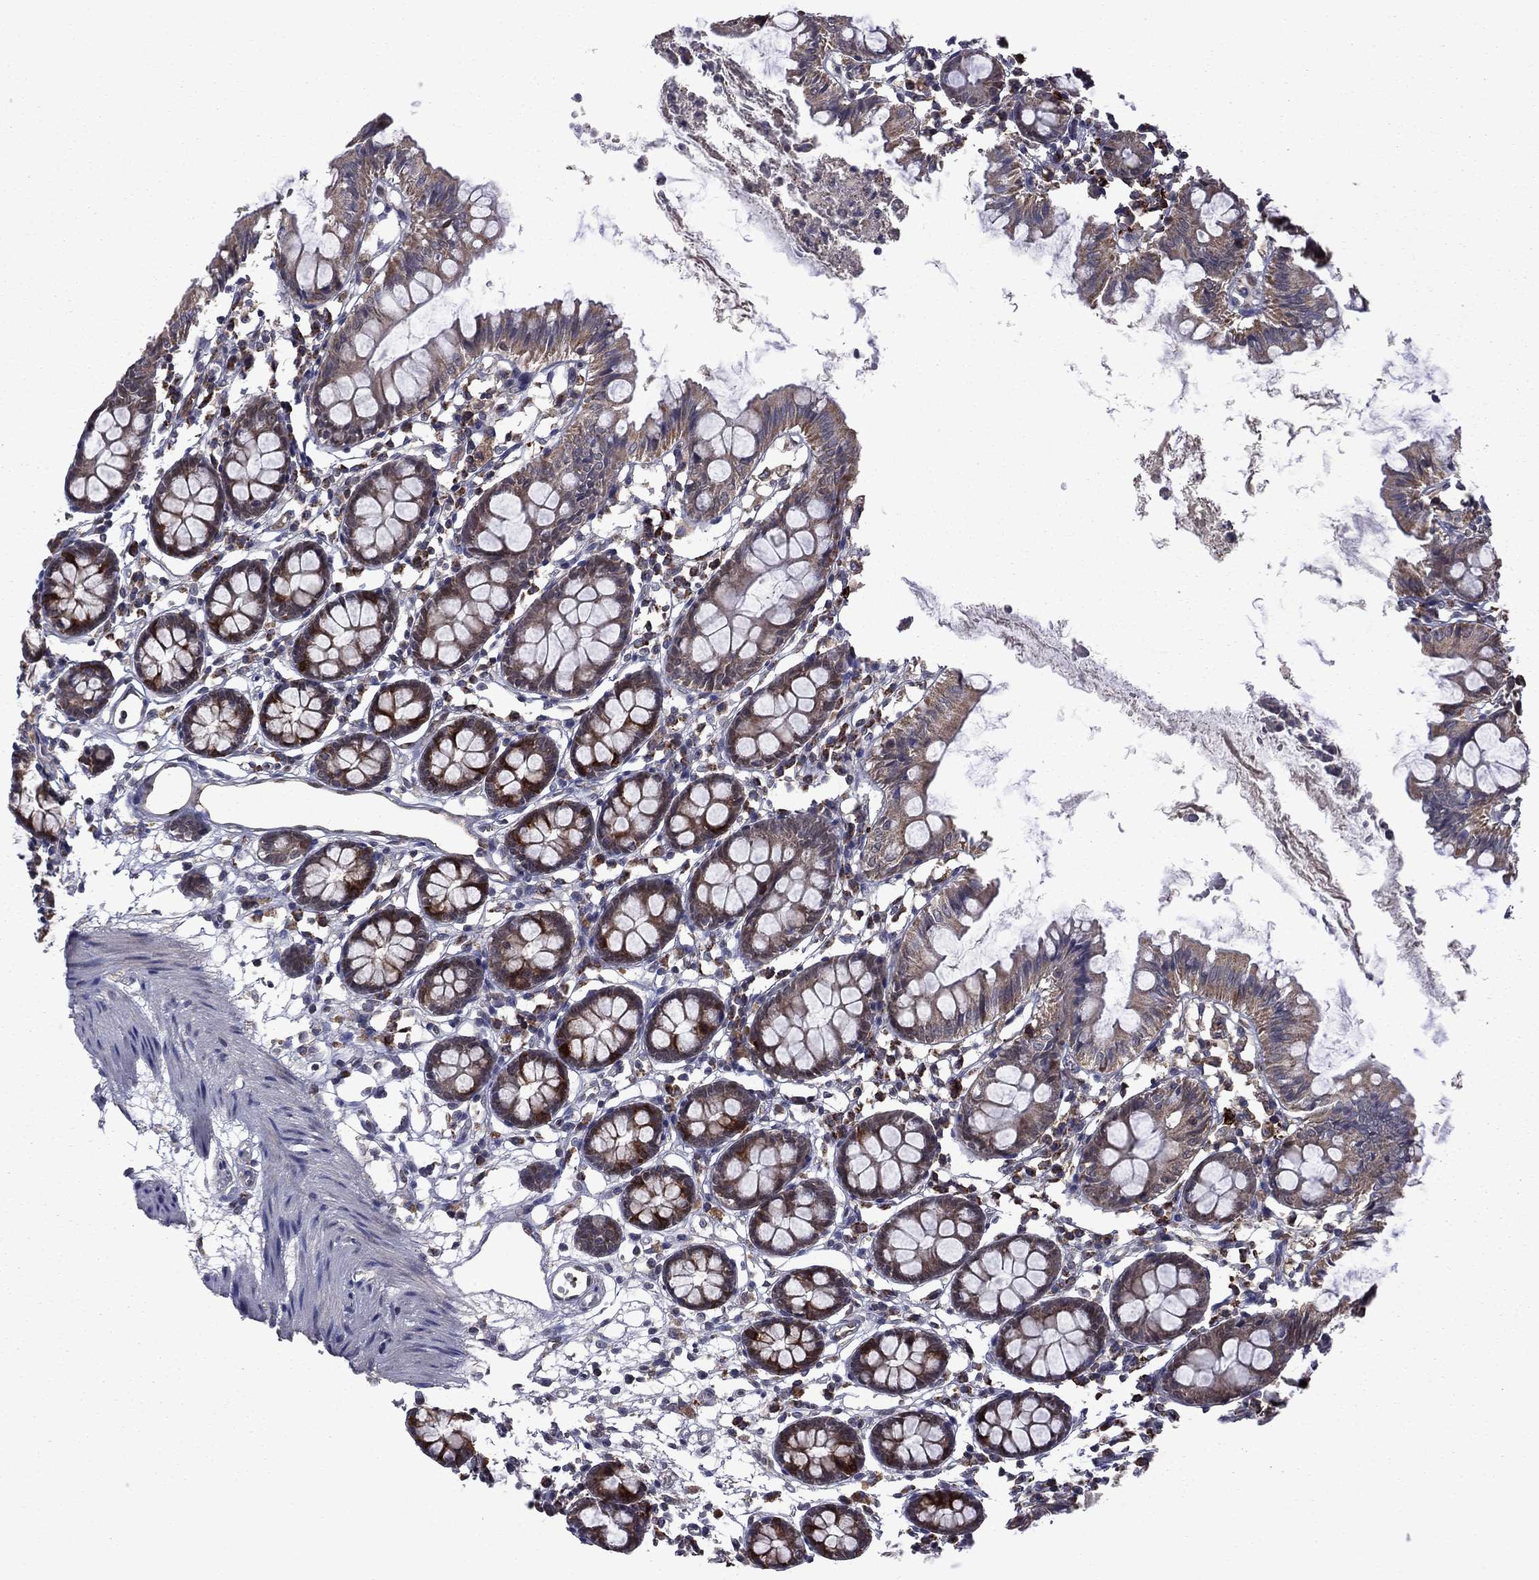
{"staining": {"intensity": "negative", "quantity": "none", "location": "none"}, "tissue": "colon", "cell_type": "Endothelial cells", "image_type": "normal", "snomed": [{"axis": "morphology", "description": "Normal tissue, NOS"}, {"axis": "topography", "description": "Colon"}], "caption": "Image shows no protein staining in endothelial cells of normal colon. The staining was performed using DAB (3,3'-diaminobenzidine) to visualize the protein expression in brown, while the nuclei were stained in blue with hematoxylin (Magnification: 20x).", "gene": "GPAA1", "patient": {"sex": "female", "age": 84}}